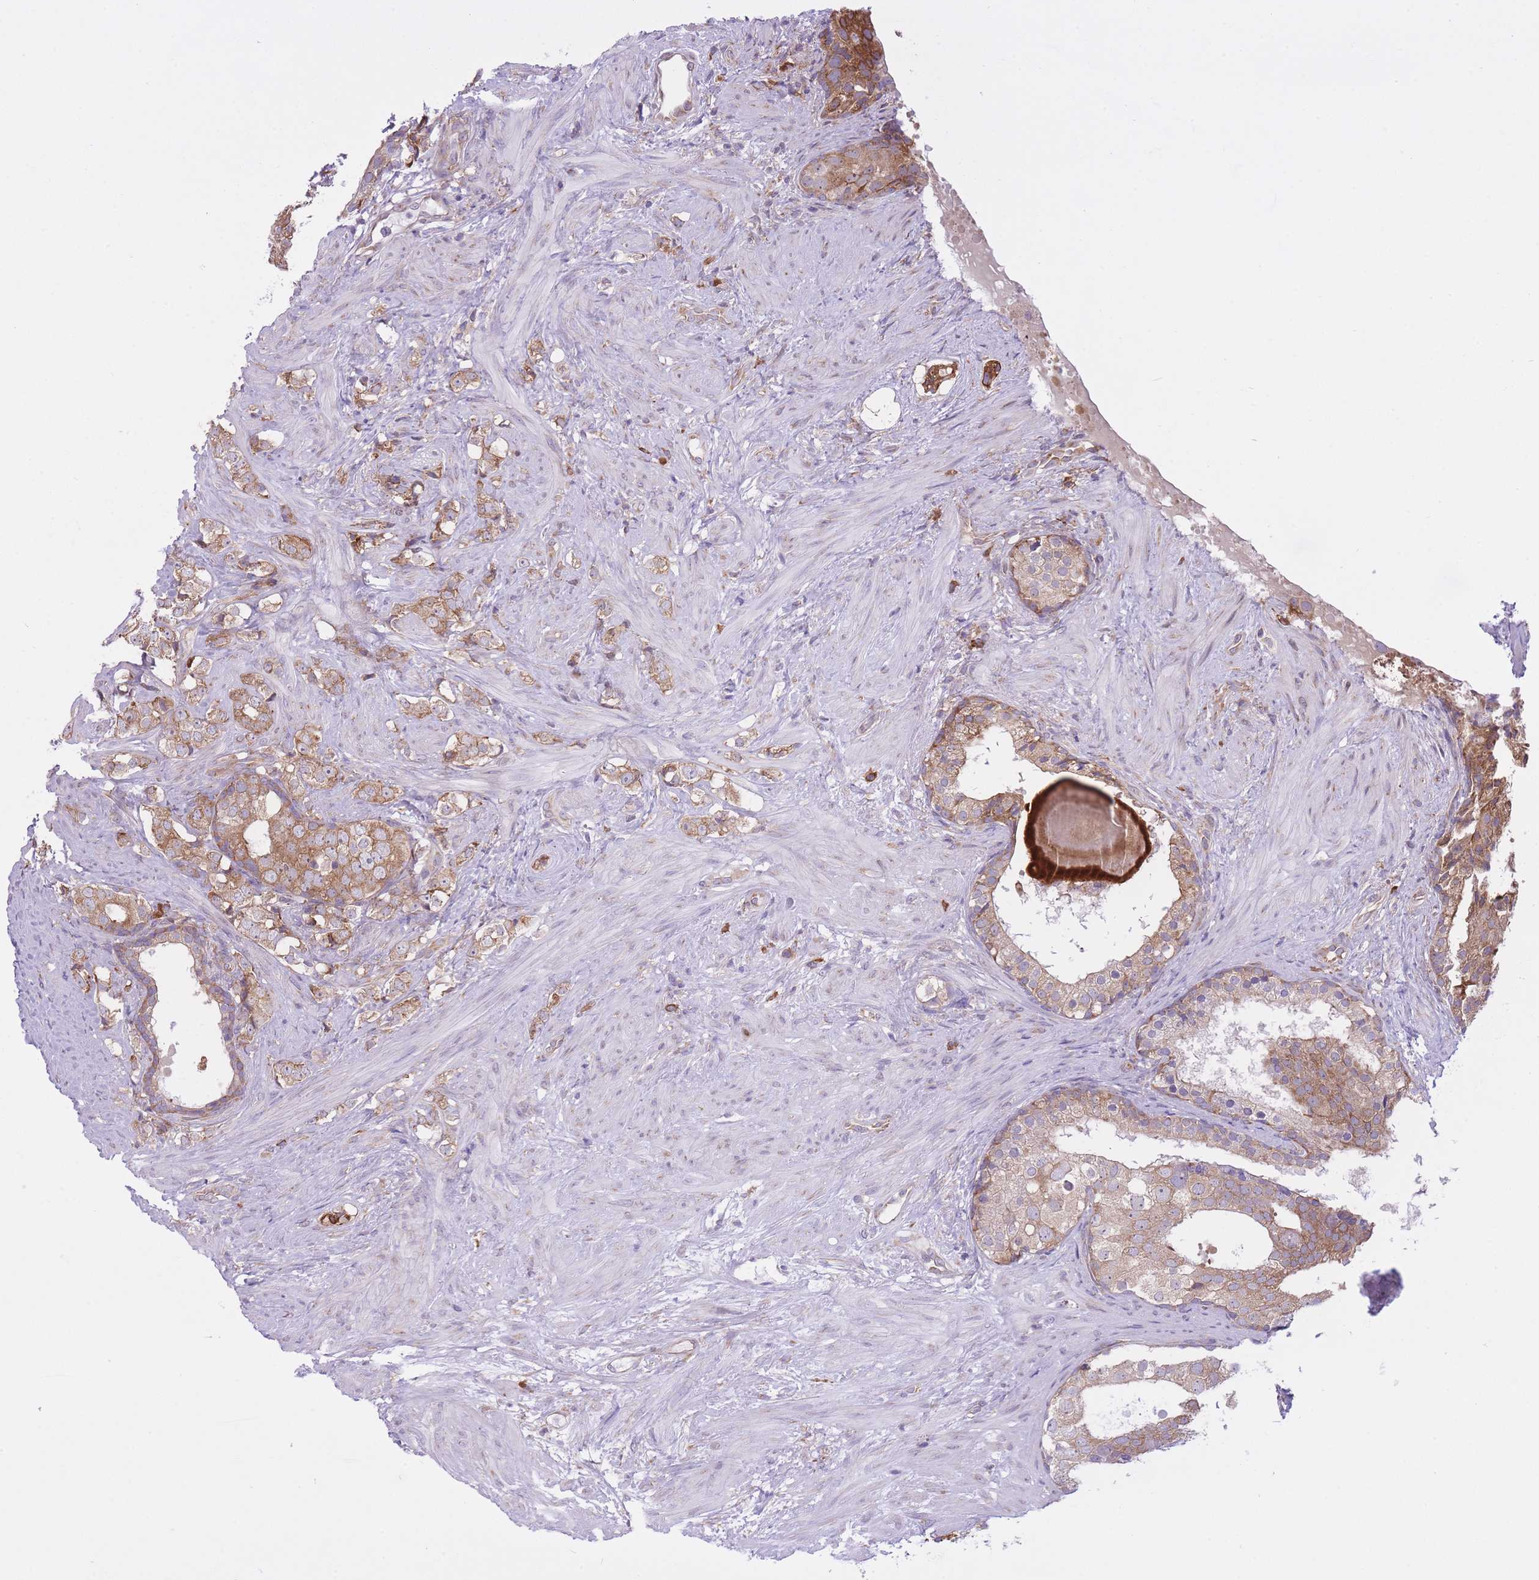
{"staining": {"intensity": "moderate", "quantity": ">75%", "location": "cytoplasmic/membranous"}, "tissue": "prostate cancer", "cell_type": "Tumor cells", "image_type": "cancer", "snomed": [{"axis": "morphology", "description": "Adenocarcinoma, High grade"}, {"axis": "topography", "description": "Prostate"}], "caption": "A medium amount of moderate cytoplasmic/membranous staining is seen in about >75% of tumor cells in adenocarcinoma (high-grade) (prostate) tissue.", "gene": "ZNF501", "patient": {"sex": "male", "age": 49}}